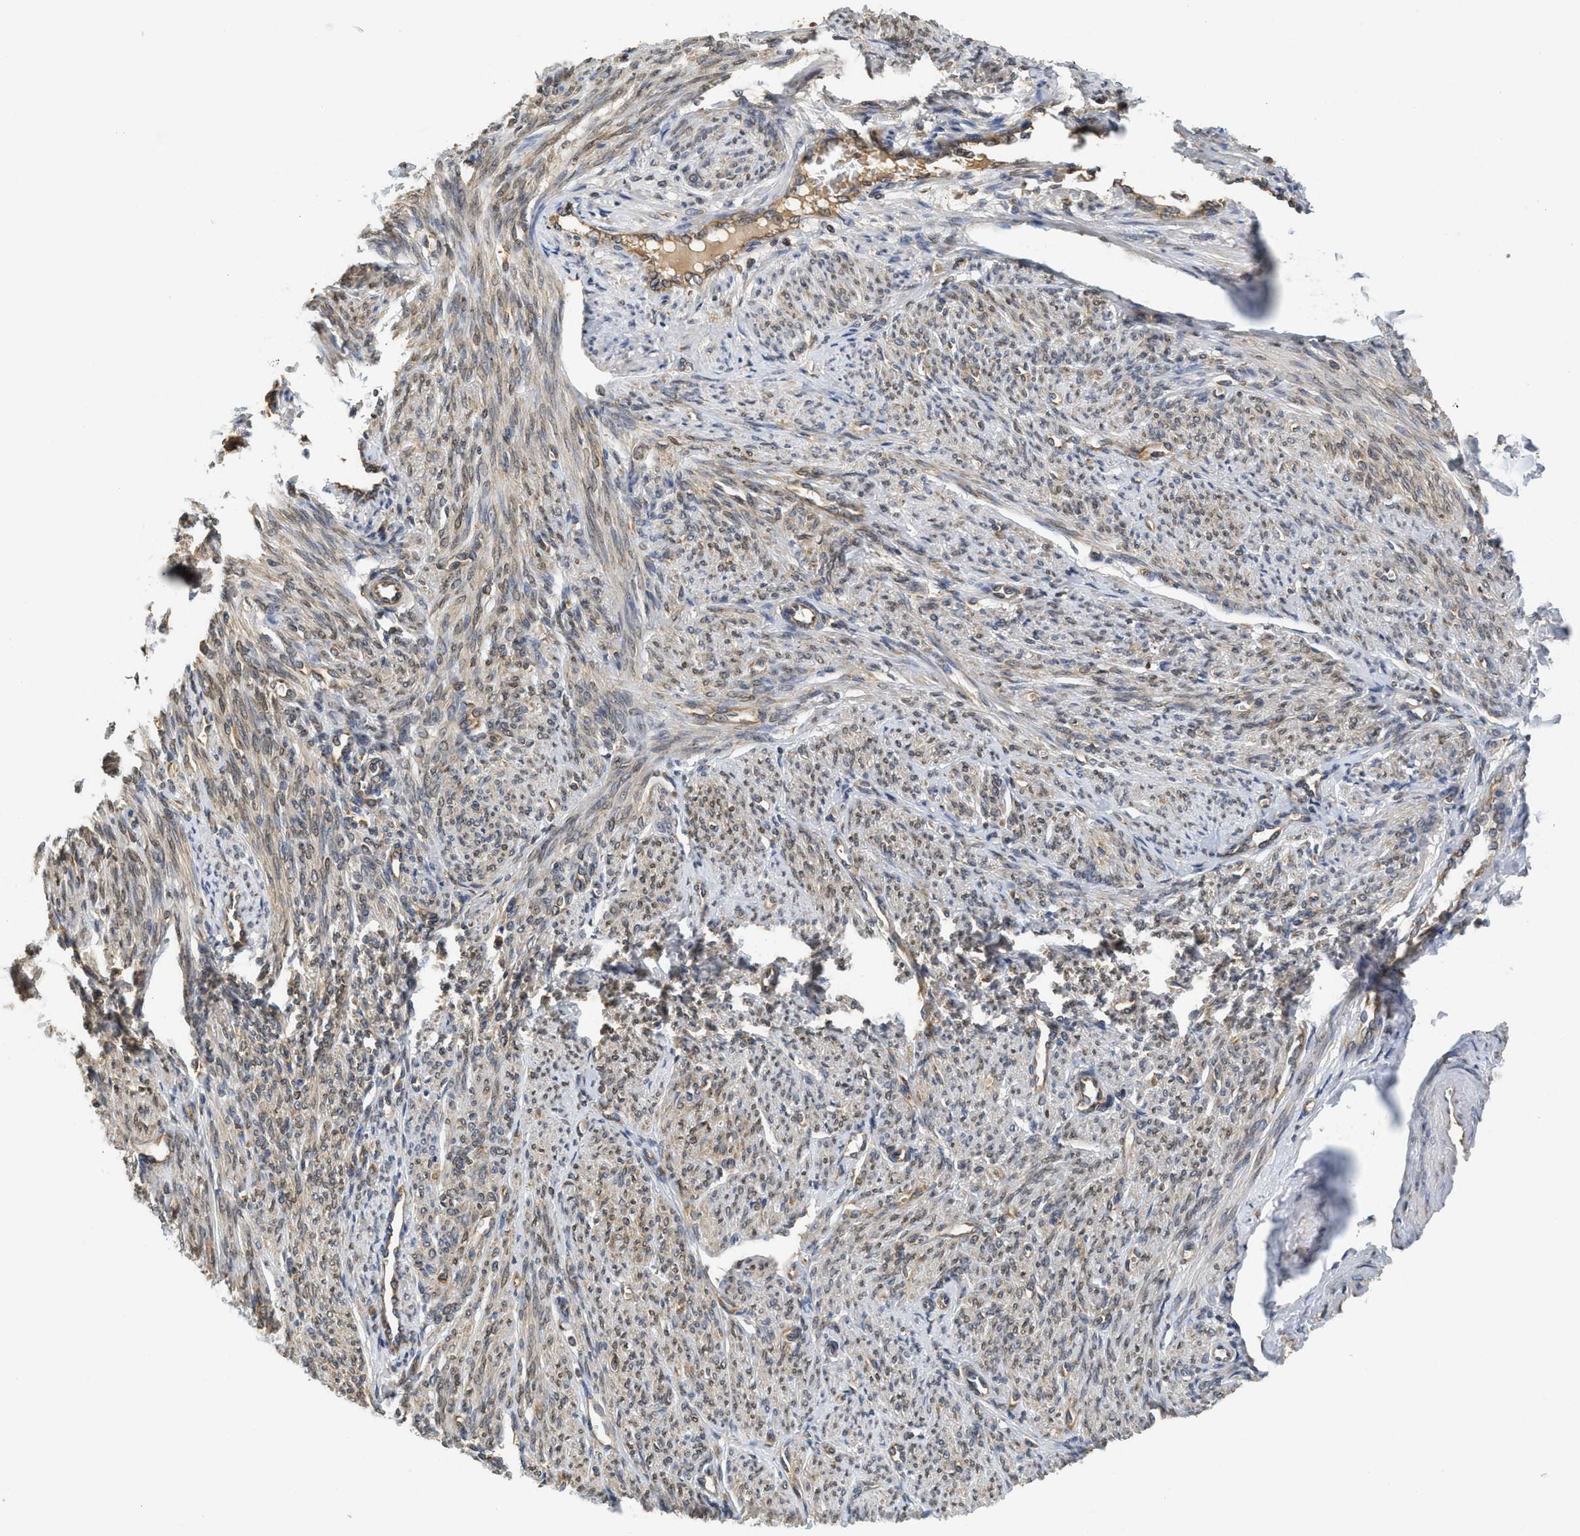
{"staining": {"intensity": "weak", "quantity": ">75%", "location": "cytoplasmic/membranous"}, "tissue": "smooth muscle", "cell_type": "Smooth muscle cells", "image_type": "normal", "snomed": [{"axis": "morphology", "description": "Normal tissue, NOS"}, {"axis": "topography", "description": "Smooth muscle"}], "caption": "An IHC micrograph of normal tissue is shown. Protein staining in brown labels weak cytoplasmic/membranous positivity in smooth muscle within smooth muscle cells.", "gene": "BCAP31", "patient": {"sex": "female", "age": 65}}